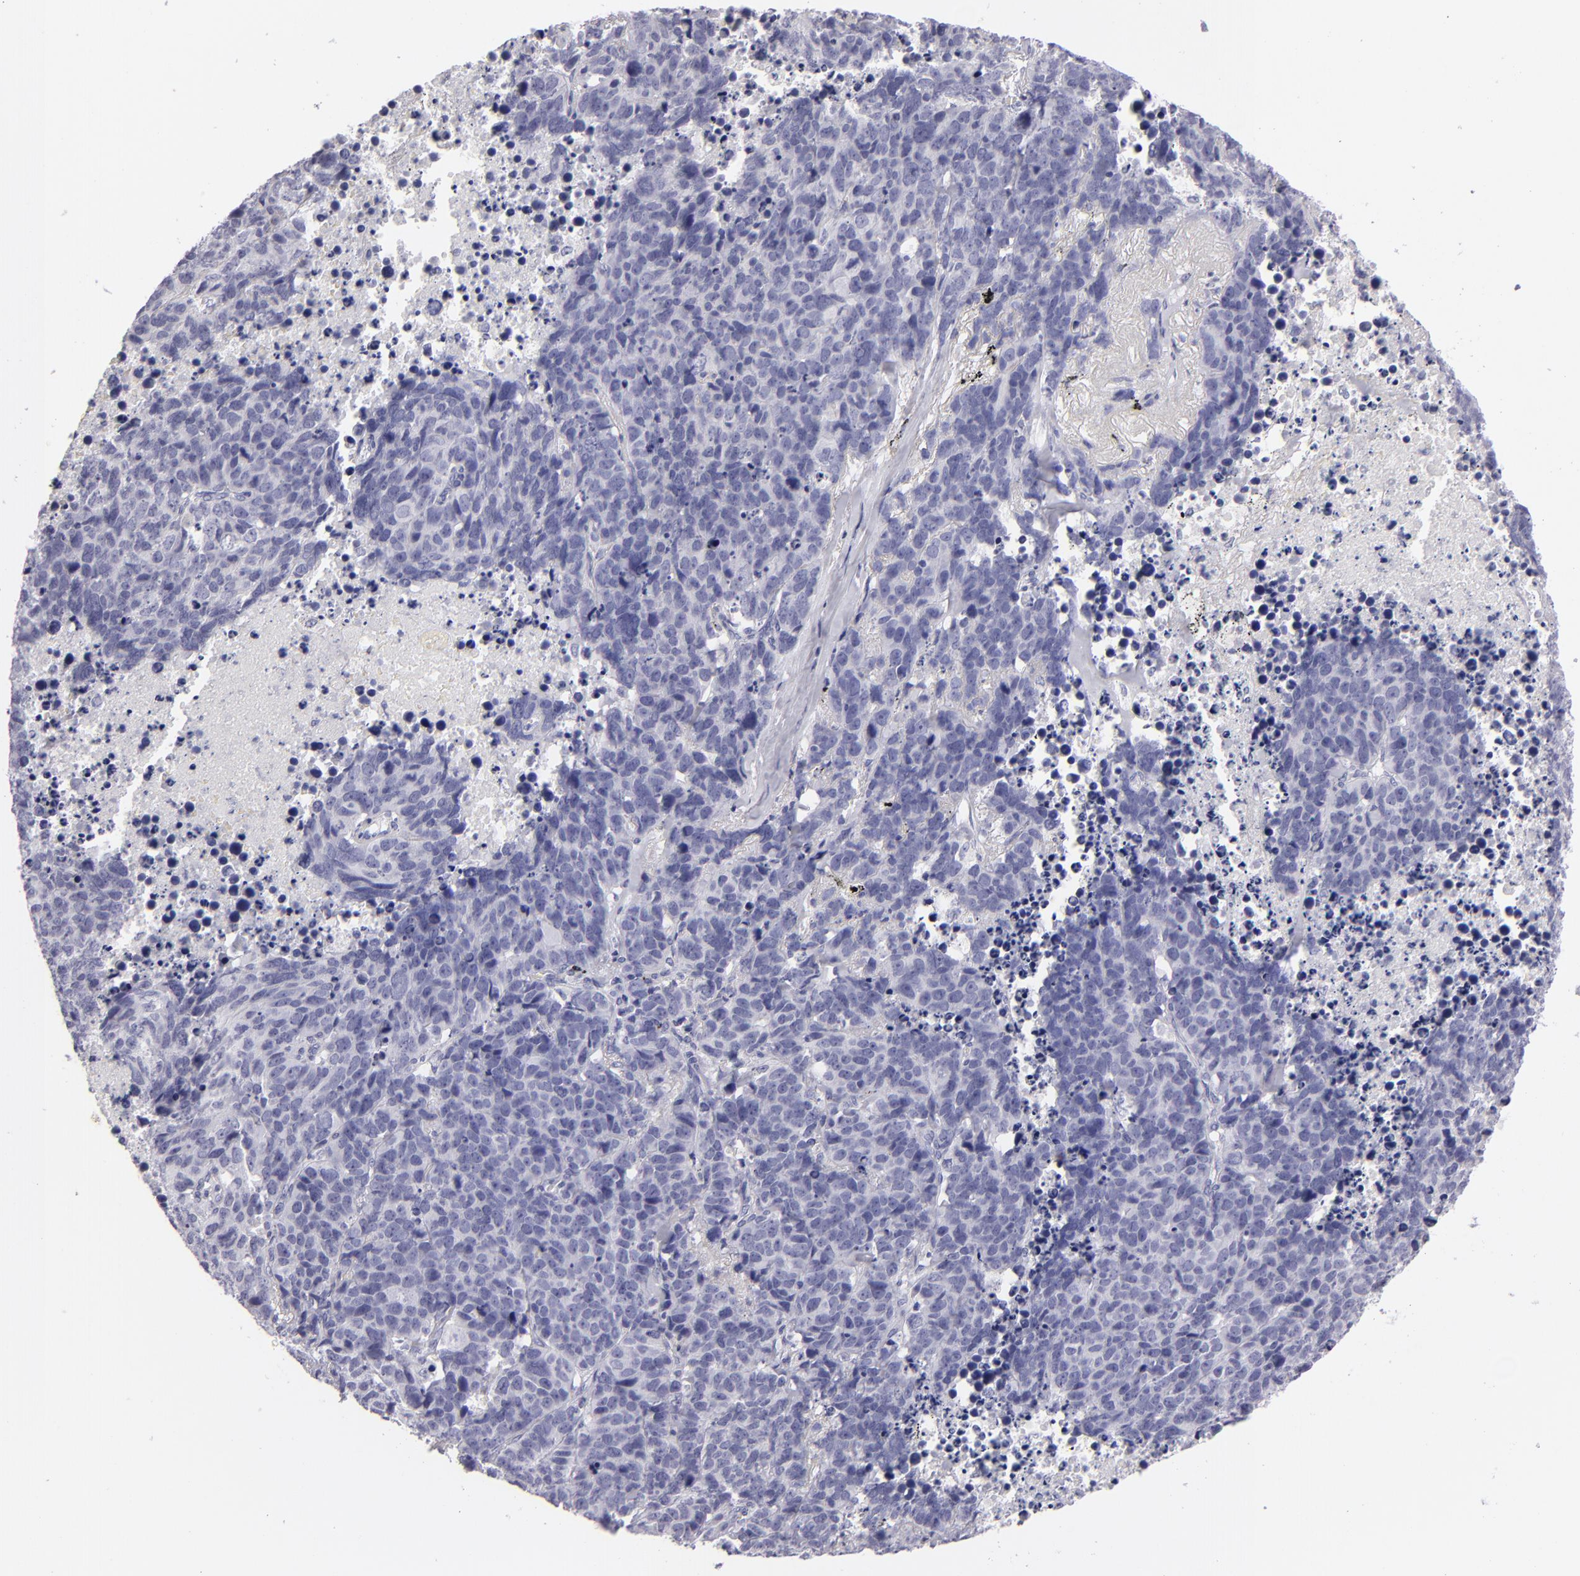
{"staining": {"intensity": "negative", "quantity": "none", "location": "none"}, "tissue": "lung cancer", "cell_type": "Tumor cells", "image_type": "cancer", "snomed": [{"axis": "morphology", "description": "Carcinoid, malignant, NOS"}, {"axis": "topography", "description": "Lung"}], "caption": "The IHC micrograph has no significant staining in tumor cells of lung cancer tissue.", "gene": "VIL1", "patient": {"sex": "male", "age": 60}}